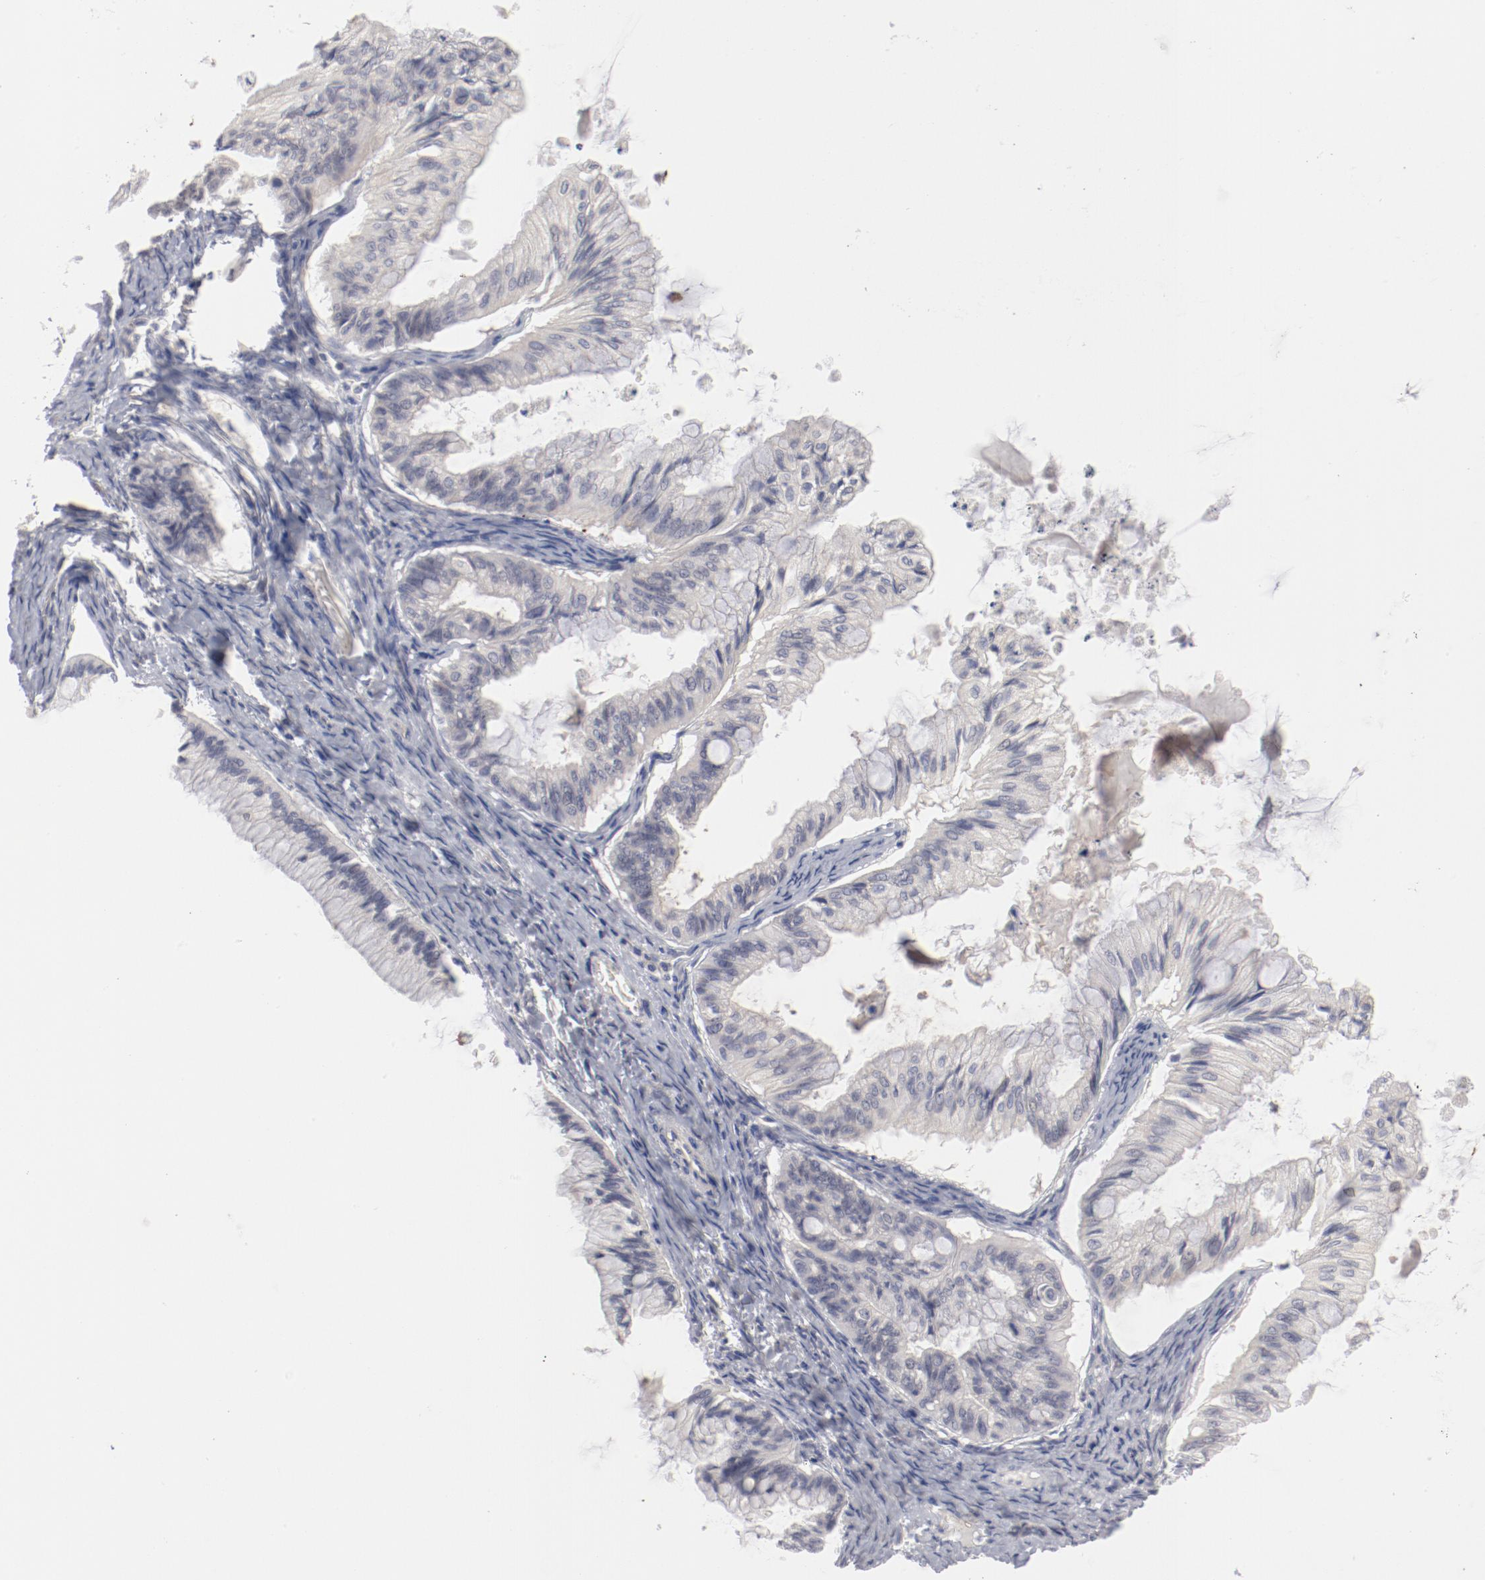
{"staining": {"intensity": "negative", "quantity": "none", "location": "none"}, "tissue": "ovarian cancer", "cell_type": "Tumor cells", "image_type": "cancer", "snomed": [{"axis": "morphology", "description": "Cystadenocarcinoma, mucinous, NOS"}, {"axis": "topography", "description": "Ovary"}], "caption": "Immunohistochemistry of human ovarian cancer (mucinous cystadenocarcinoma) demonstrates no staining in tumor cells.", "gene": "SH3BGR", "patient": {"sex": "female", "age": 57}}